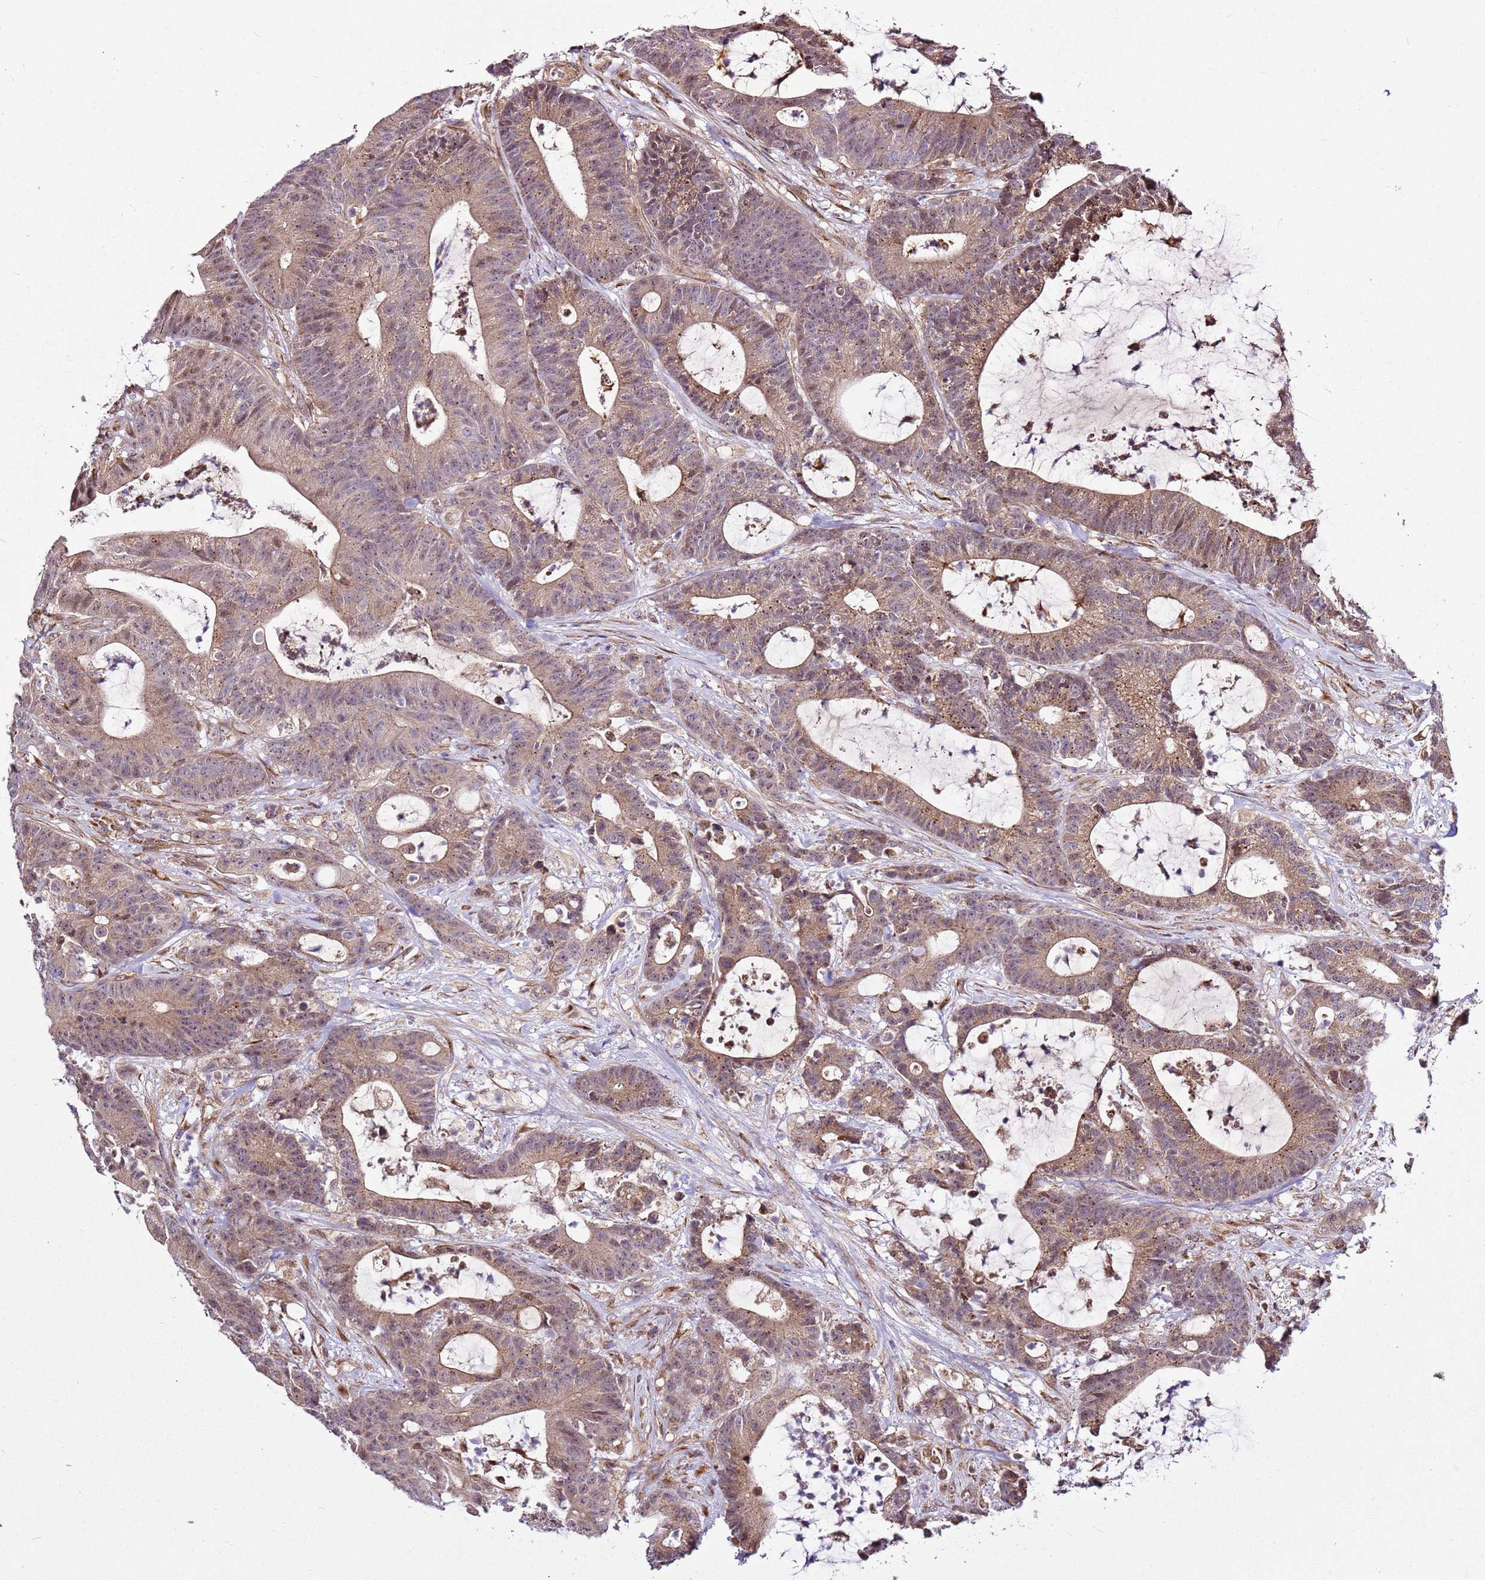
{"staining": {"intensity": "moderate", "quantity": ">75%", "location": "cytoplasmic/membranous,nuclear"}, "tissue": "colorectal cancer", "cell_type": "Tumor cells", "image_type": "cancer", "snomed": [{"axis": "morphology", "description": "Adenocarcinoma, NOS"}, {"axis": "topography", "description": "Colon"}], "caption": "Protein positivity by IHC reveals moderate cytoplasmic/membranous and nuclear expression in about >75% of tumor cells in adenocarcinoma (colorectal).", "gene": "RASA3", "patient": {"sex": "female", "age": 84}}